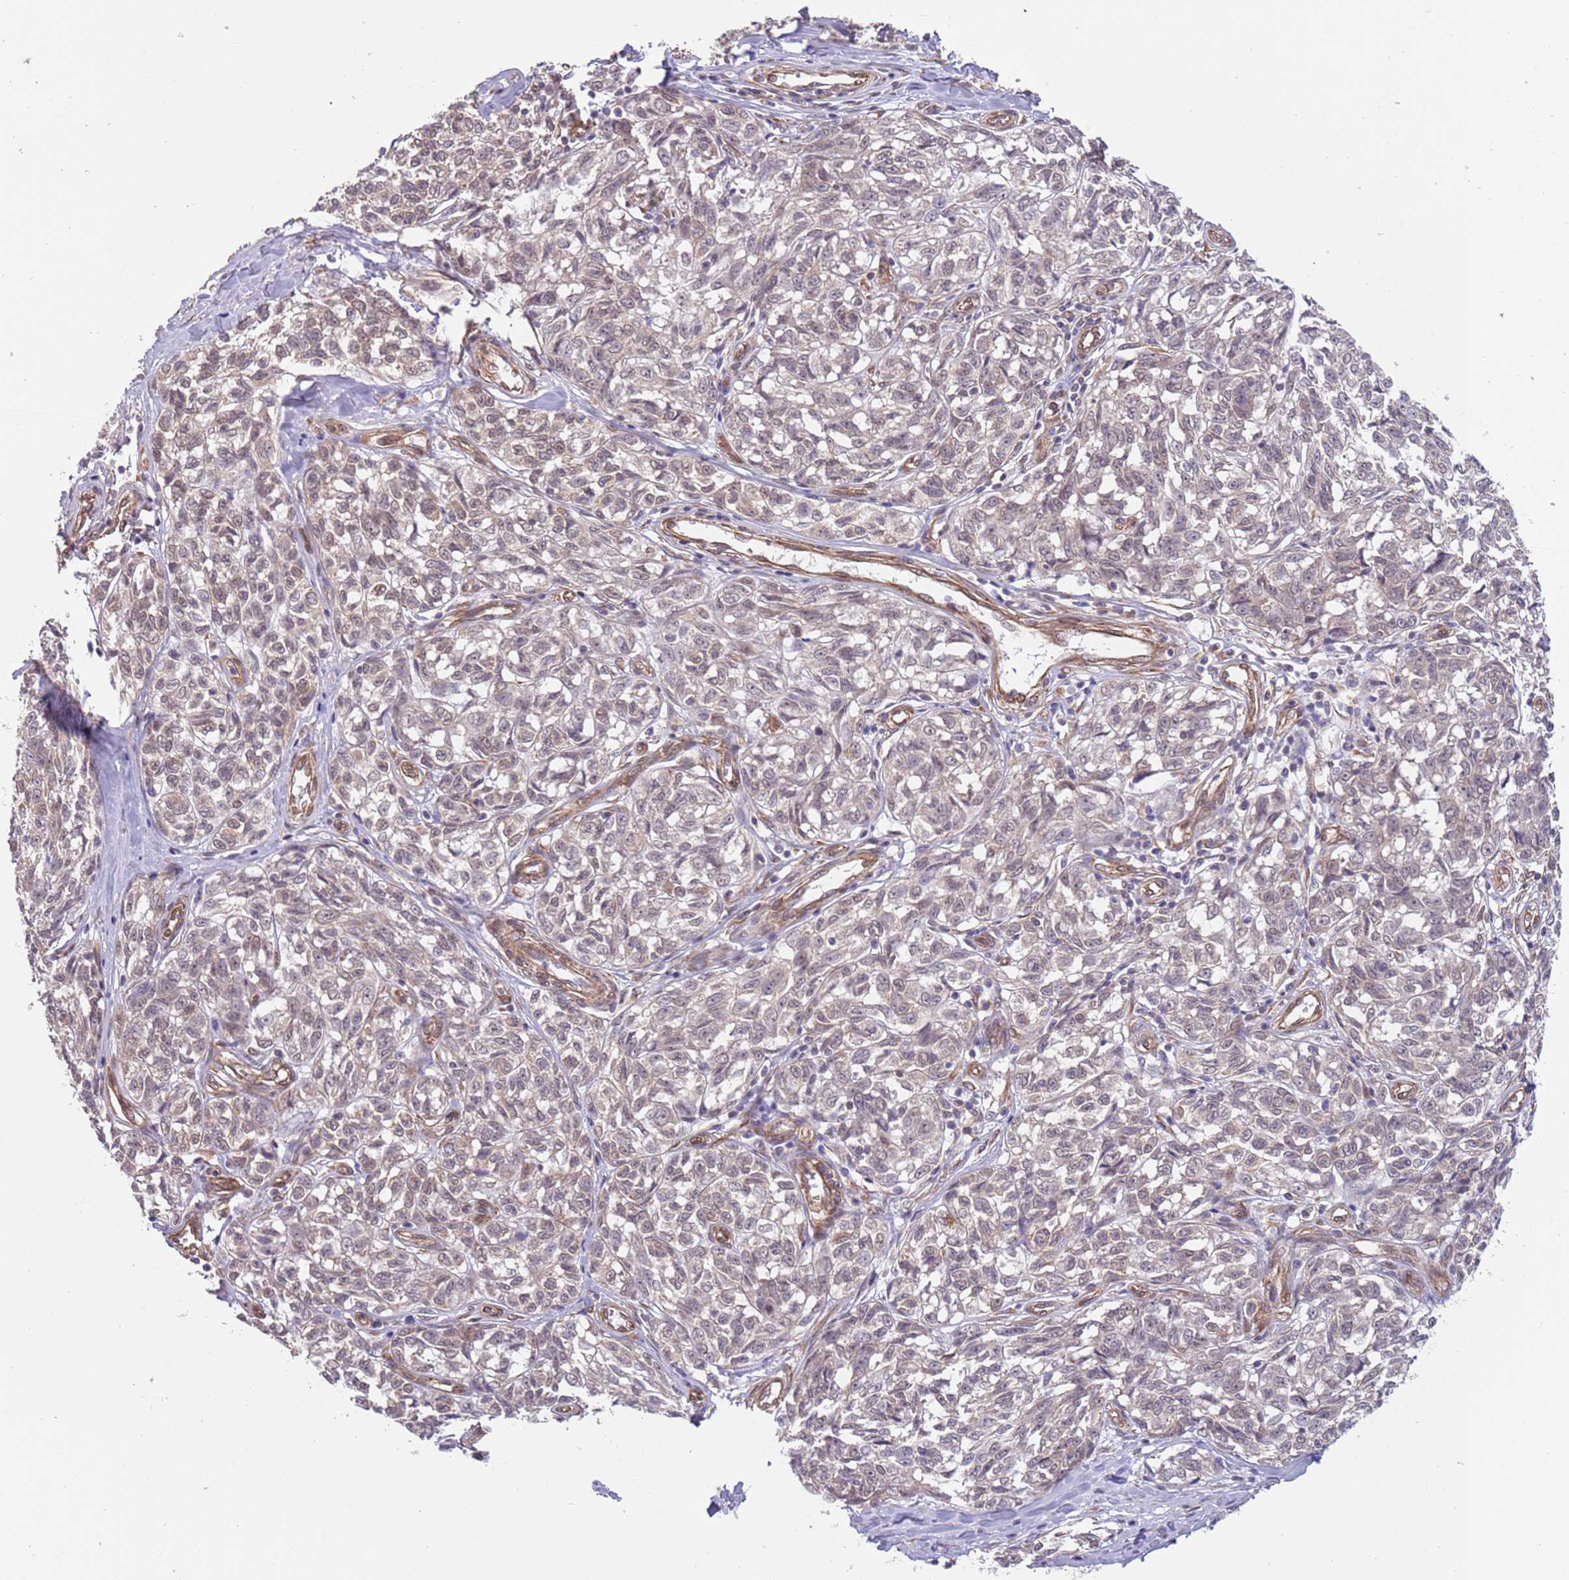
{"staining": {"intensity": "weak", "quantity": "25%-75%", "location": "nuclear"}, "tissue": "melanoma", "cell_type": "Tumor cells", "image_type": "cancer", "snomed": [{"axis": "morphology", "description": "Normal tissue, NOS"}, {"axis": "morphology", "description": "Malignant melanoma, NOS"}, {"axis": "topography", "description": "Skin"}], "caption": "Malignant melanoma stained with a protein marker shows weak staining in tumor cells.", "gene": "CREBZF", "patient": {"sex": "female", "age": 64}}